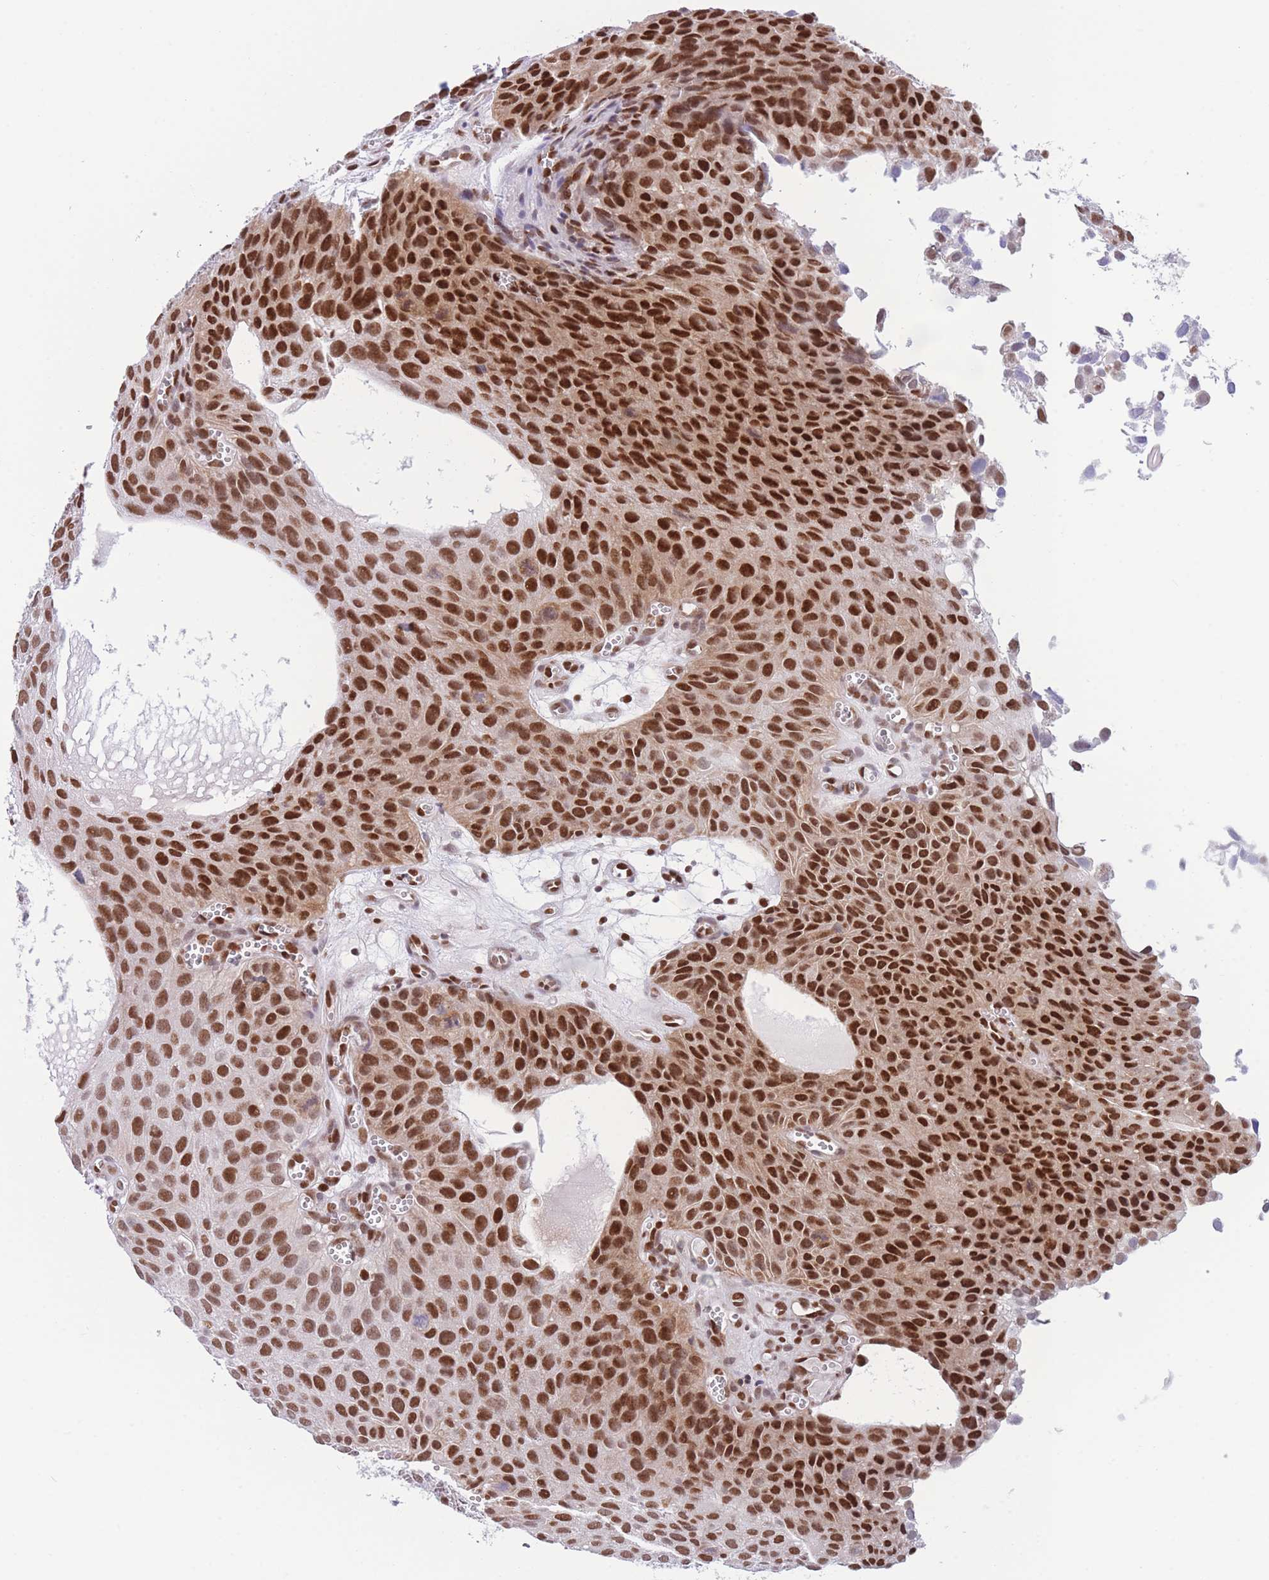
{"staining": {"intensity": "strong", "quantity": ">75%", "location": "nuclear"}, "tissue": "urothelial cancer", "cell_type": "Tumor cells", "image_type": "cancer", "snomed": [{"axis": "morphology", "description": "Urothelial carcinoma, Low grade"}, {"axis": "topography", "description": "Urinary bladder"}], "caption": "Strong nuclear staining for a protein is present in approximately >75% of tumor cells of urothelial cancer using immunohistochemistry.", "gene": "DNAJC3", "patient": {"sex": "male", "age": 88}}